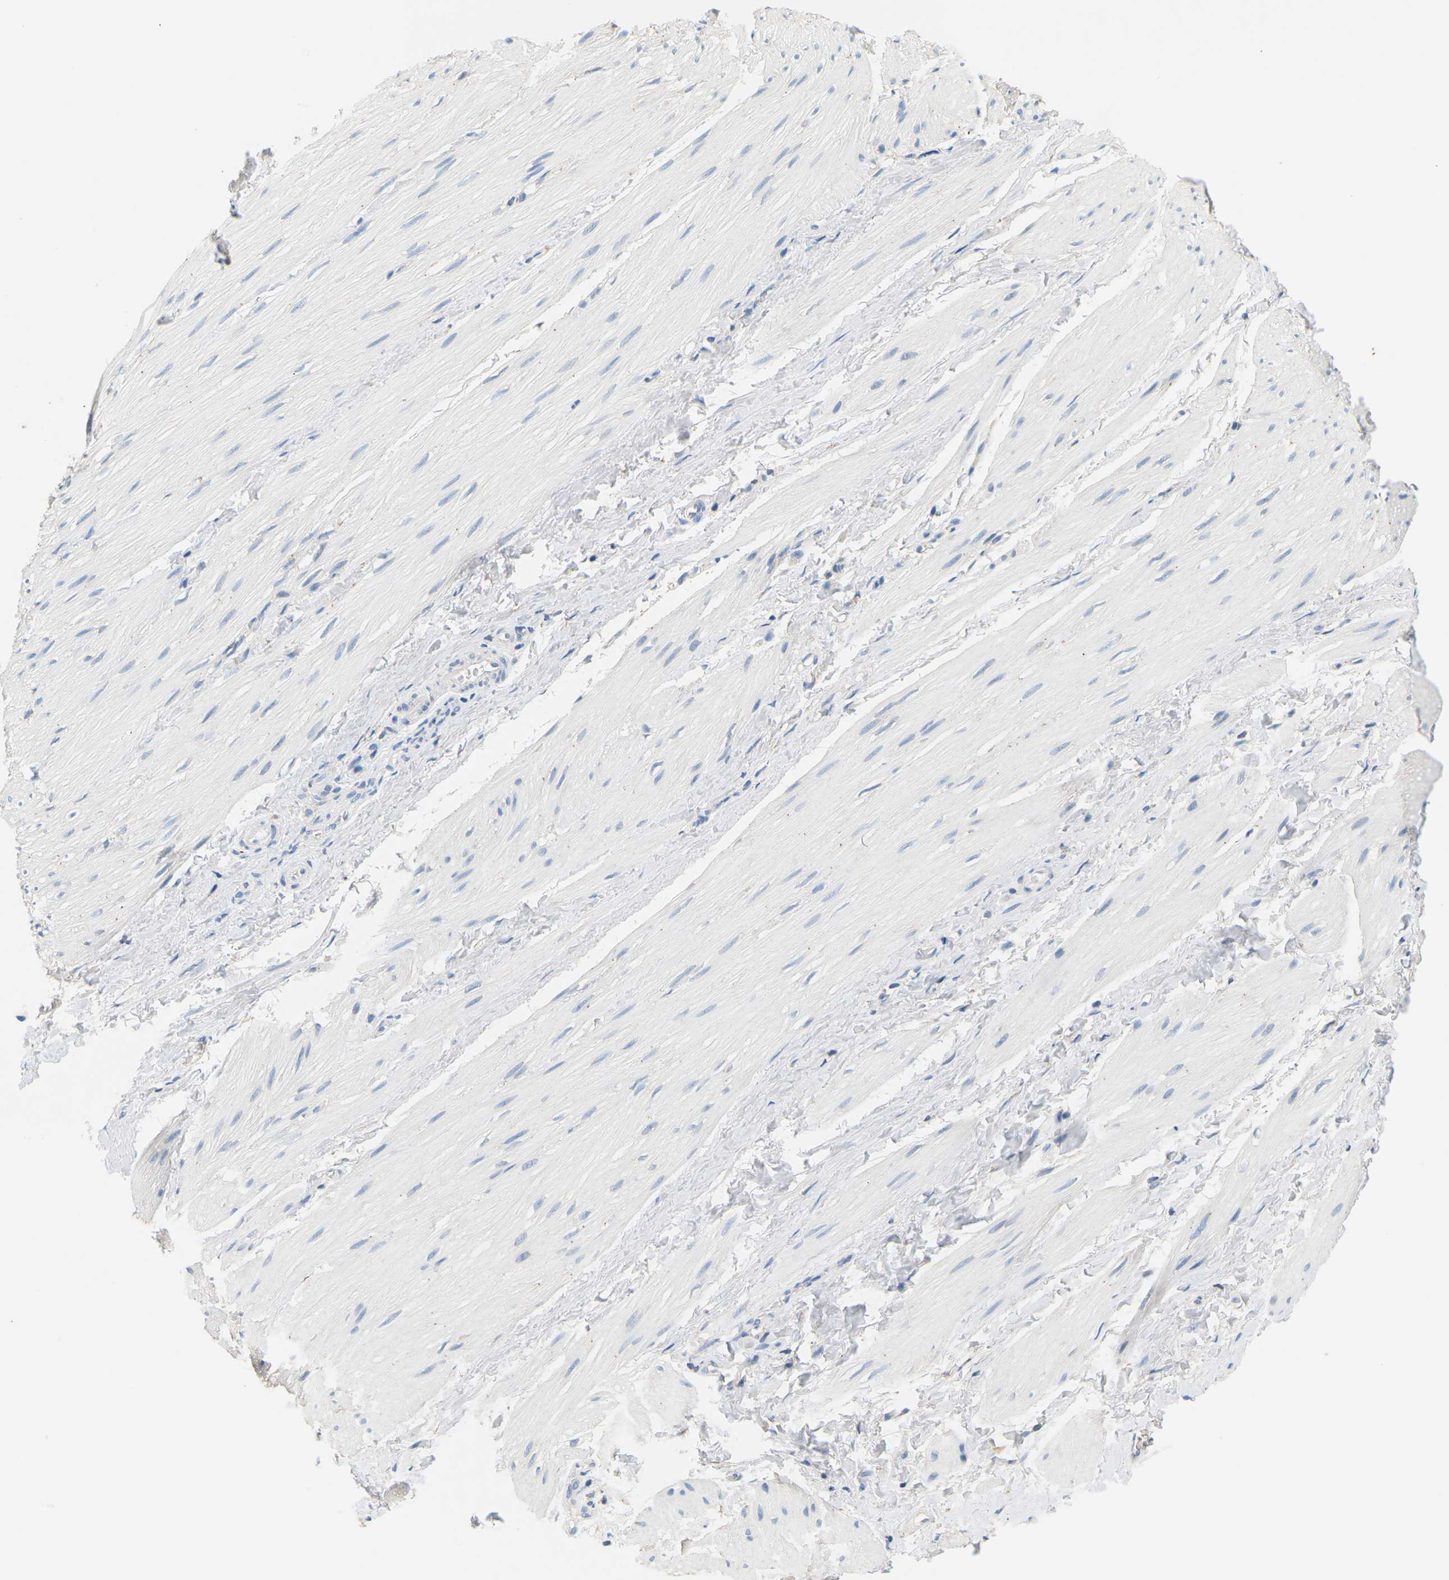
{"staining": {"intensity": "negative", "quantity": "none", "location": "none"}, "tissue": "smooth muscle", "cell_type": "Smooth muscle cells", "image_type": "normal", "snomed": [{"axis": "morphology", "description": "Normal tissue, NOS"}, {"axis": "topography", "description": "Smooth muscle"}], "caption": "A high-resolution micrograph shows immunohistochemistry staining of benign smooth muscle, which shows no significant expression in smooth muscle cells.", "gene": "ADM", "patient": {"sex": "male", "age": 16}}